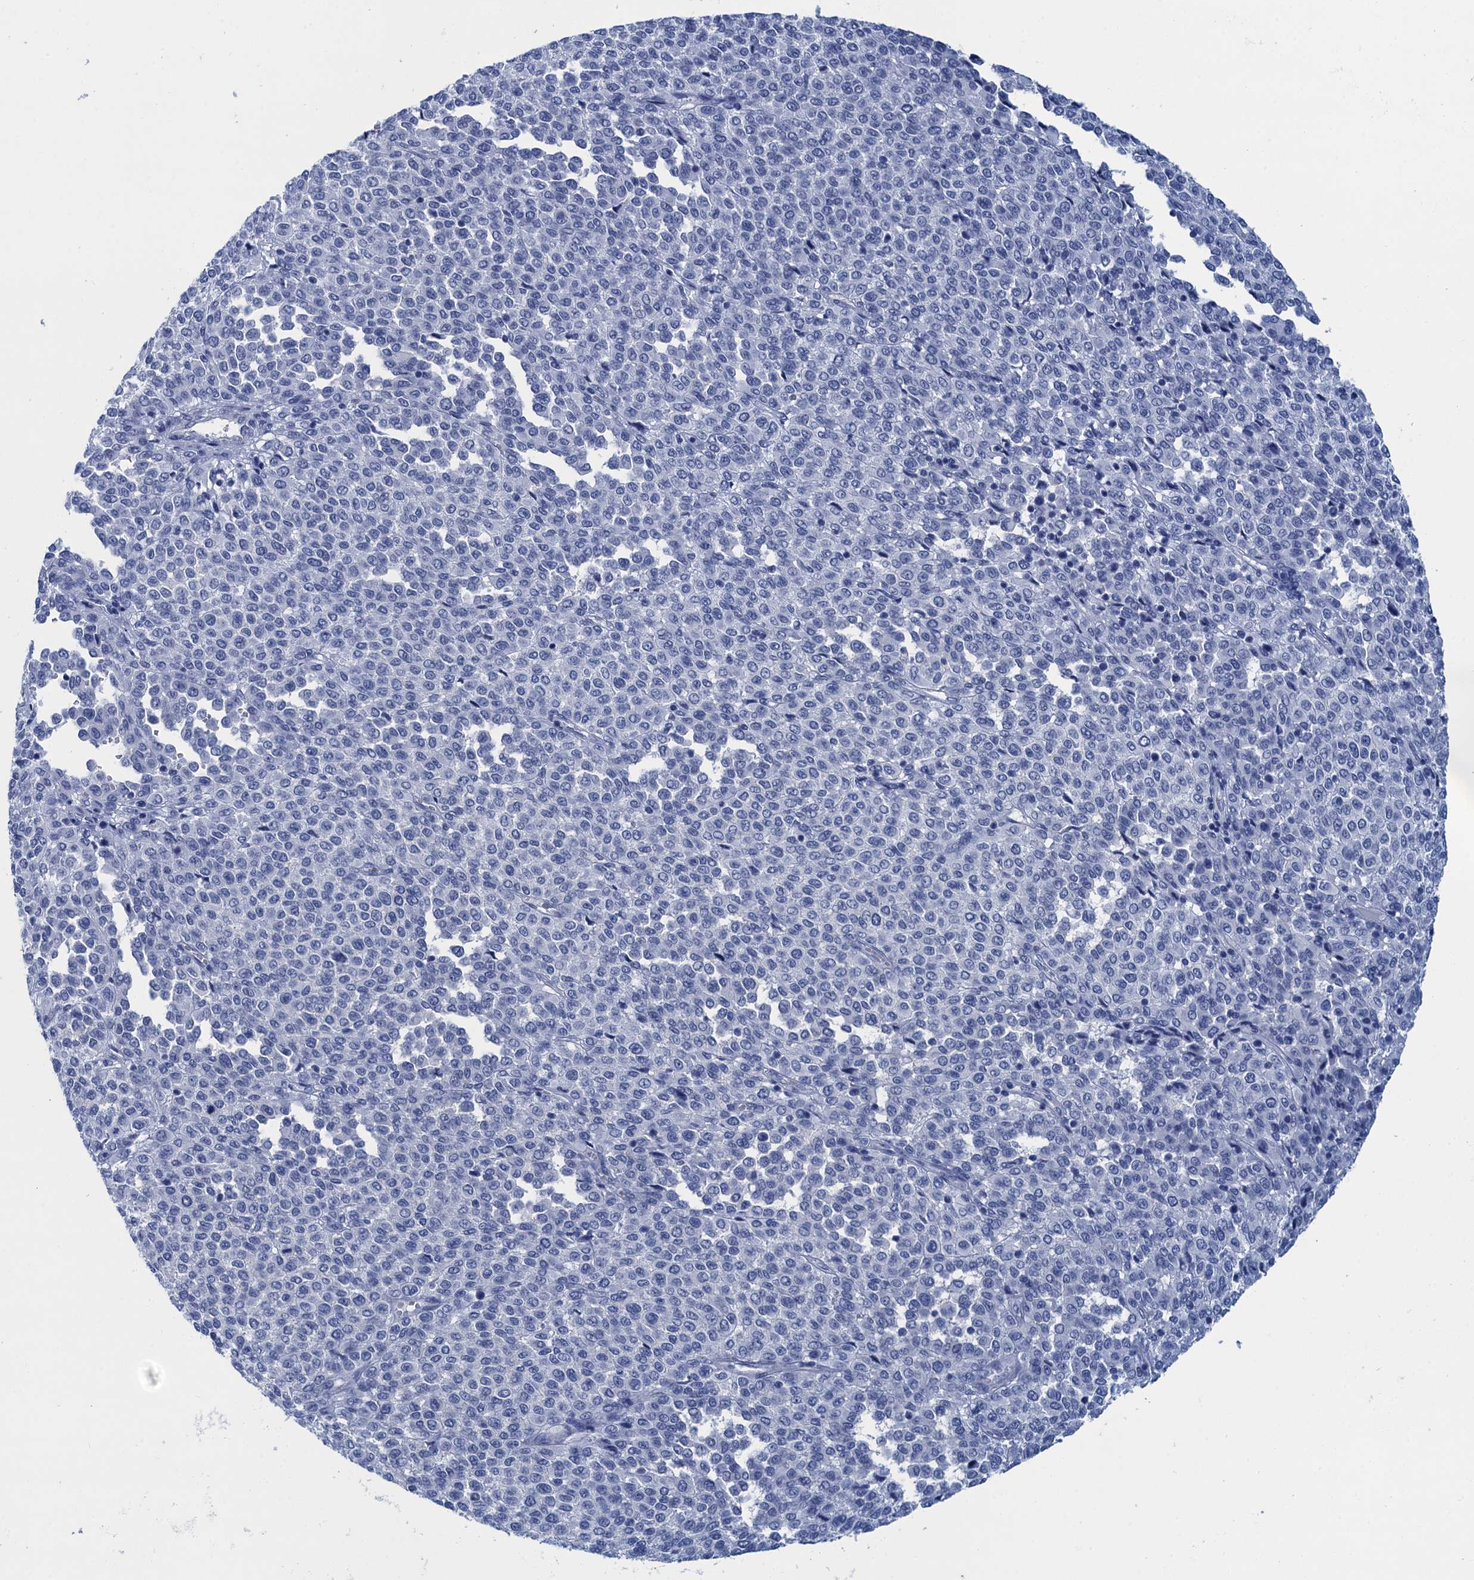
{"staining": {"intensity": "negative", "quantity": "none", "location": "none"}, "tissue": "melanoma", "cell_type": "Tumor cells", "image_type": "cancer", "snomed": [{"axis": "morphology", "description": "Malignant melanoma, Metastatic site"}, {"axis": "topography", "description": "Pancreas"}], "caption": "Malignant melanoma (metastatic site) stained for a protein using IHC exhibits no expression tumor cells.", "gene": "CALML5", "patient": {"sex": "female", "age": 30}}